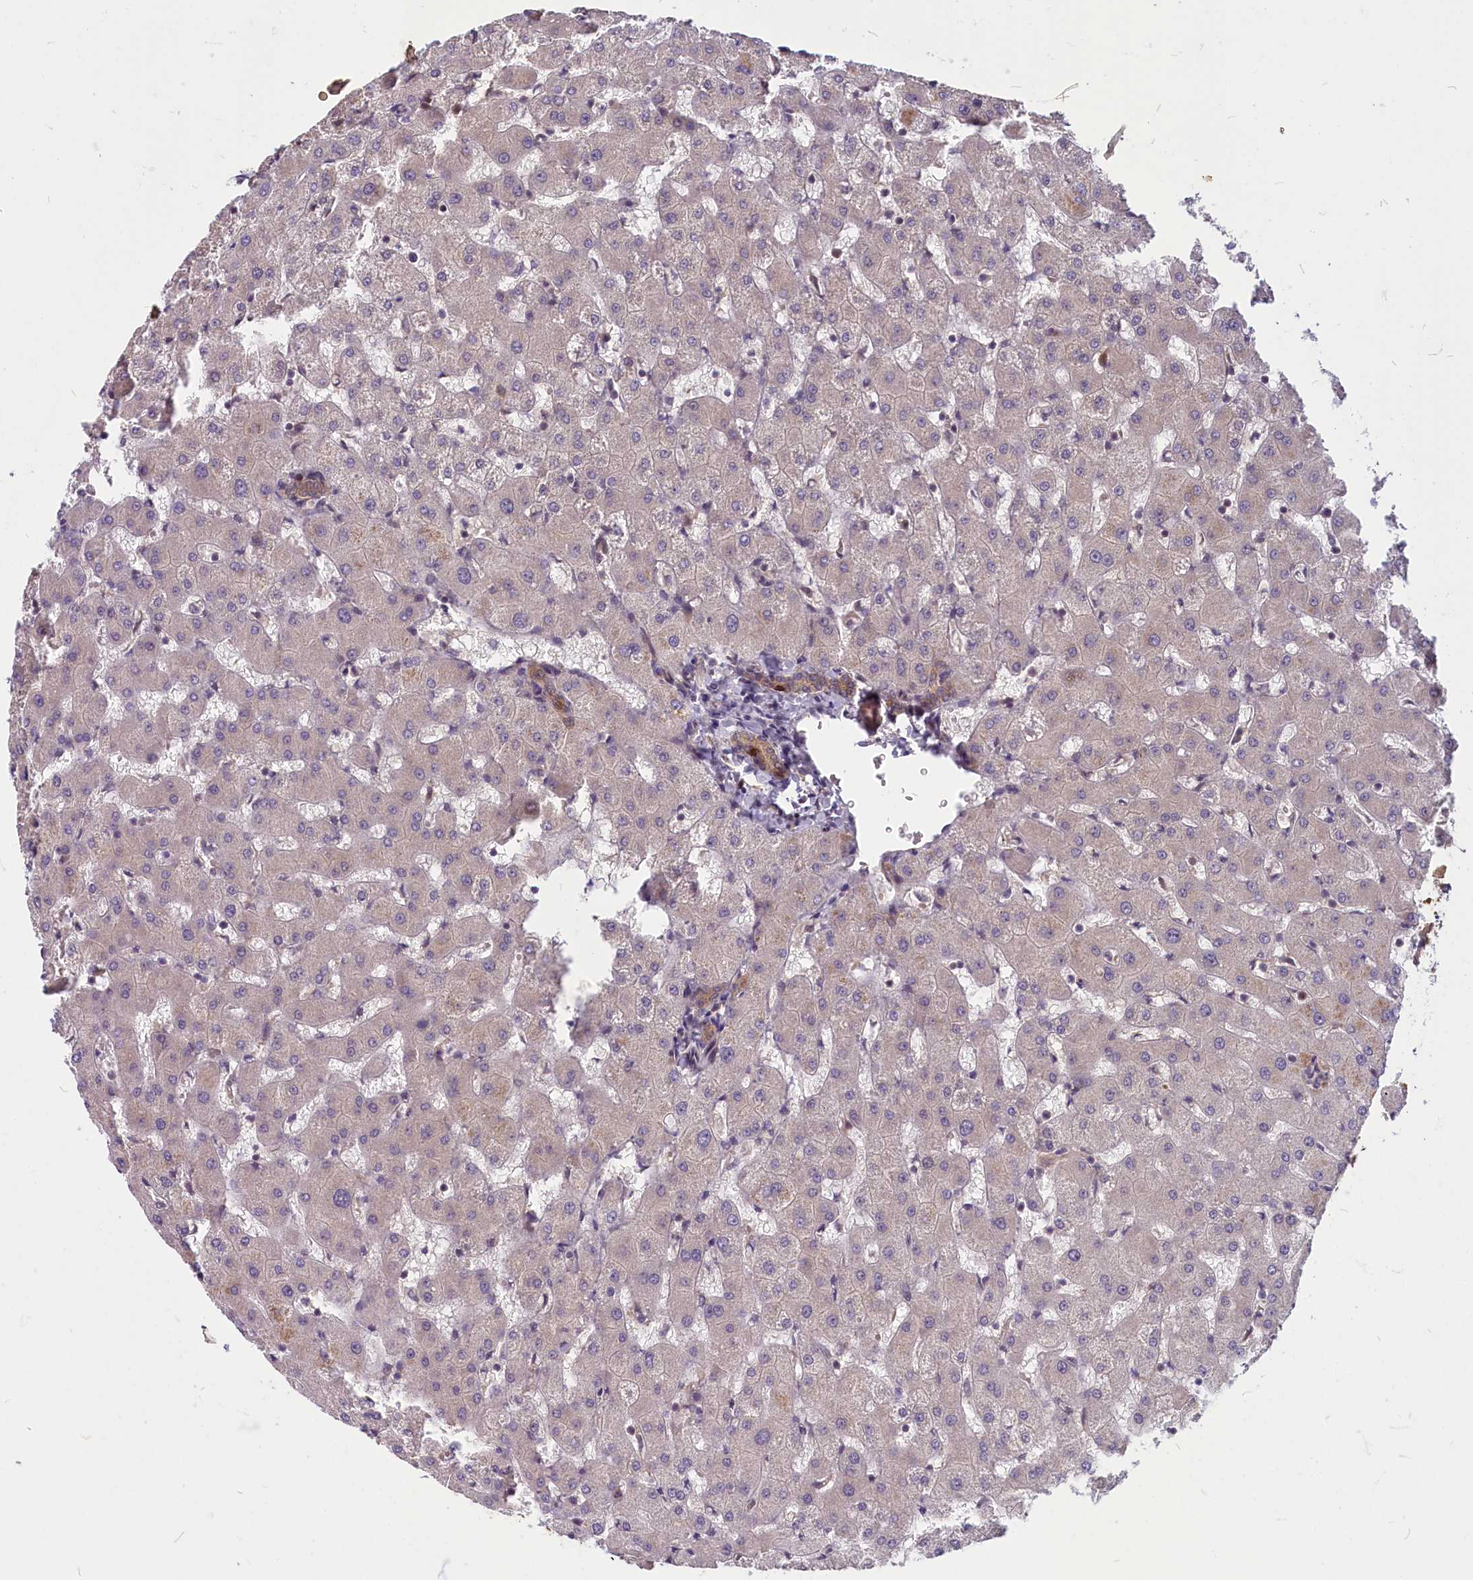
{"staining": {"intensity": "moderate", "quantity": ">75%", "location": "cytoplasmic/membranous"}, "tissue": "liver", "cell_type": "Cholangiocytes", "image_type": "normal", "snomed": [{"axis": "morphology", "description": "Normal tissue, NOS"}, {"axis": "topography", "description": "Liver"}], "caption": "Immunohistochemistry (IHC) staining of unremarkable liver, which reveals medium levels of moderate cytoplasmic/membranous positivity in approximately >75% of cholangiocytes indicating moderate cytoplasmic/membranous protein staining. The staining was performed using DAB (3,3'-diaminobenzidine) (brown) for protein detection and nuclei were counterstained in hematoxylin (blue).", "gene": "ENSG00000274944", "patient": {"sex": "female", "age": 63}}